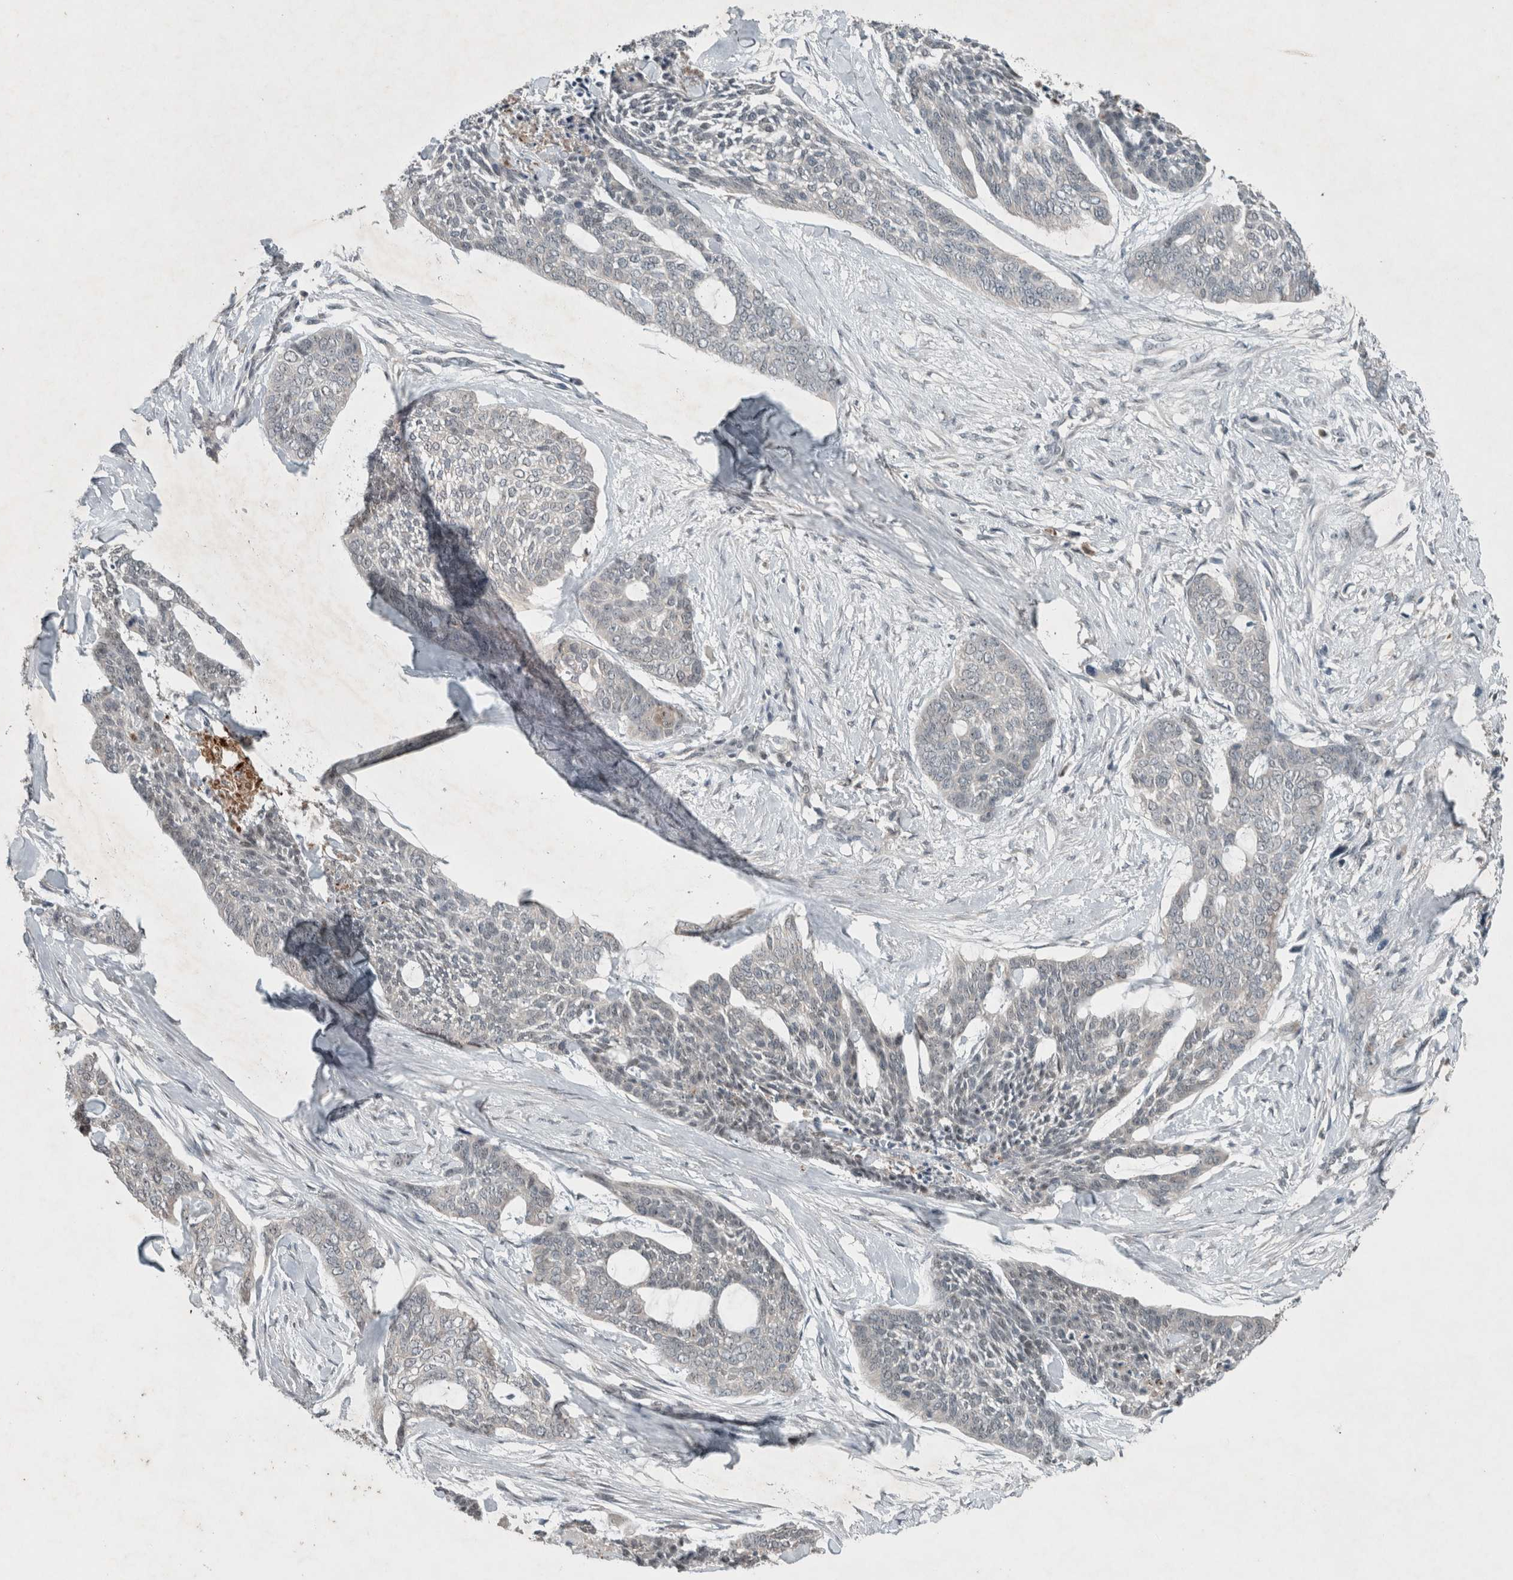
{"staining": {"intensity": "negative", "quantity": "none", "location": "none"}, "tissue": "skin cancer", "cell_type": "Tumor cells", "image_type": "cancer", "snomed": [{"axis": "morphology", "description": "Basal cell carcinoma"}, {"axis": "topography", "description": "Skin"}], "caption": "Tumor cells are negative for brown protein staining in skin basal cell carcinoma.", "gene": "RALGDS", "patient": {"sex": "female", "age": 64}}